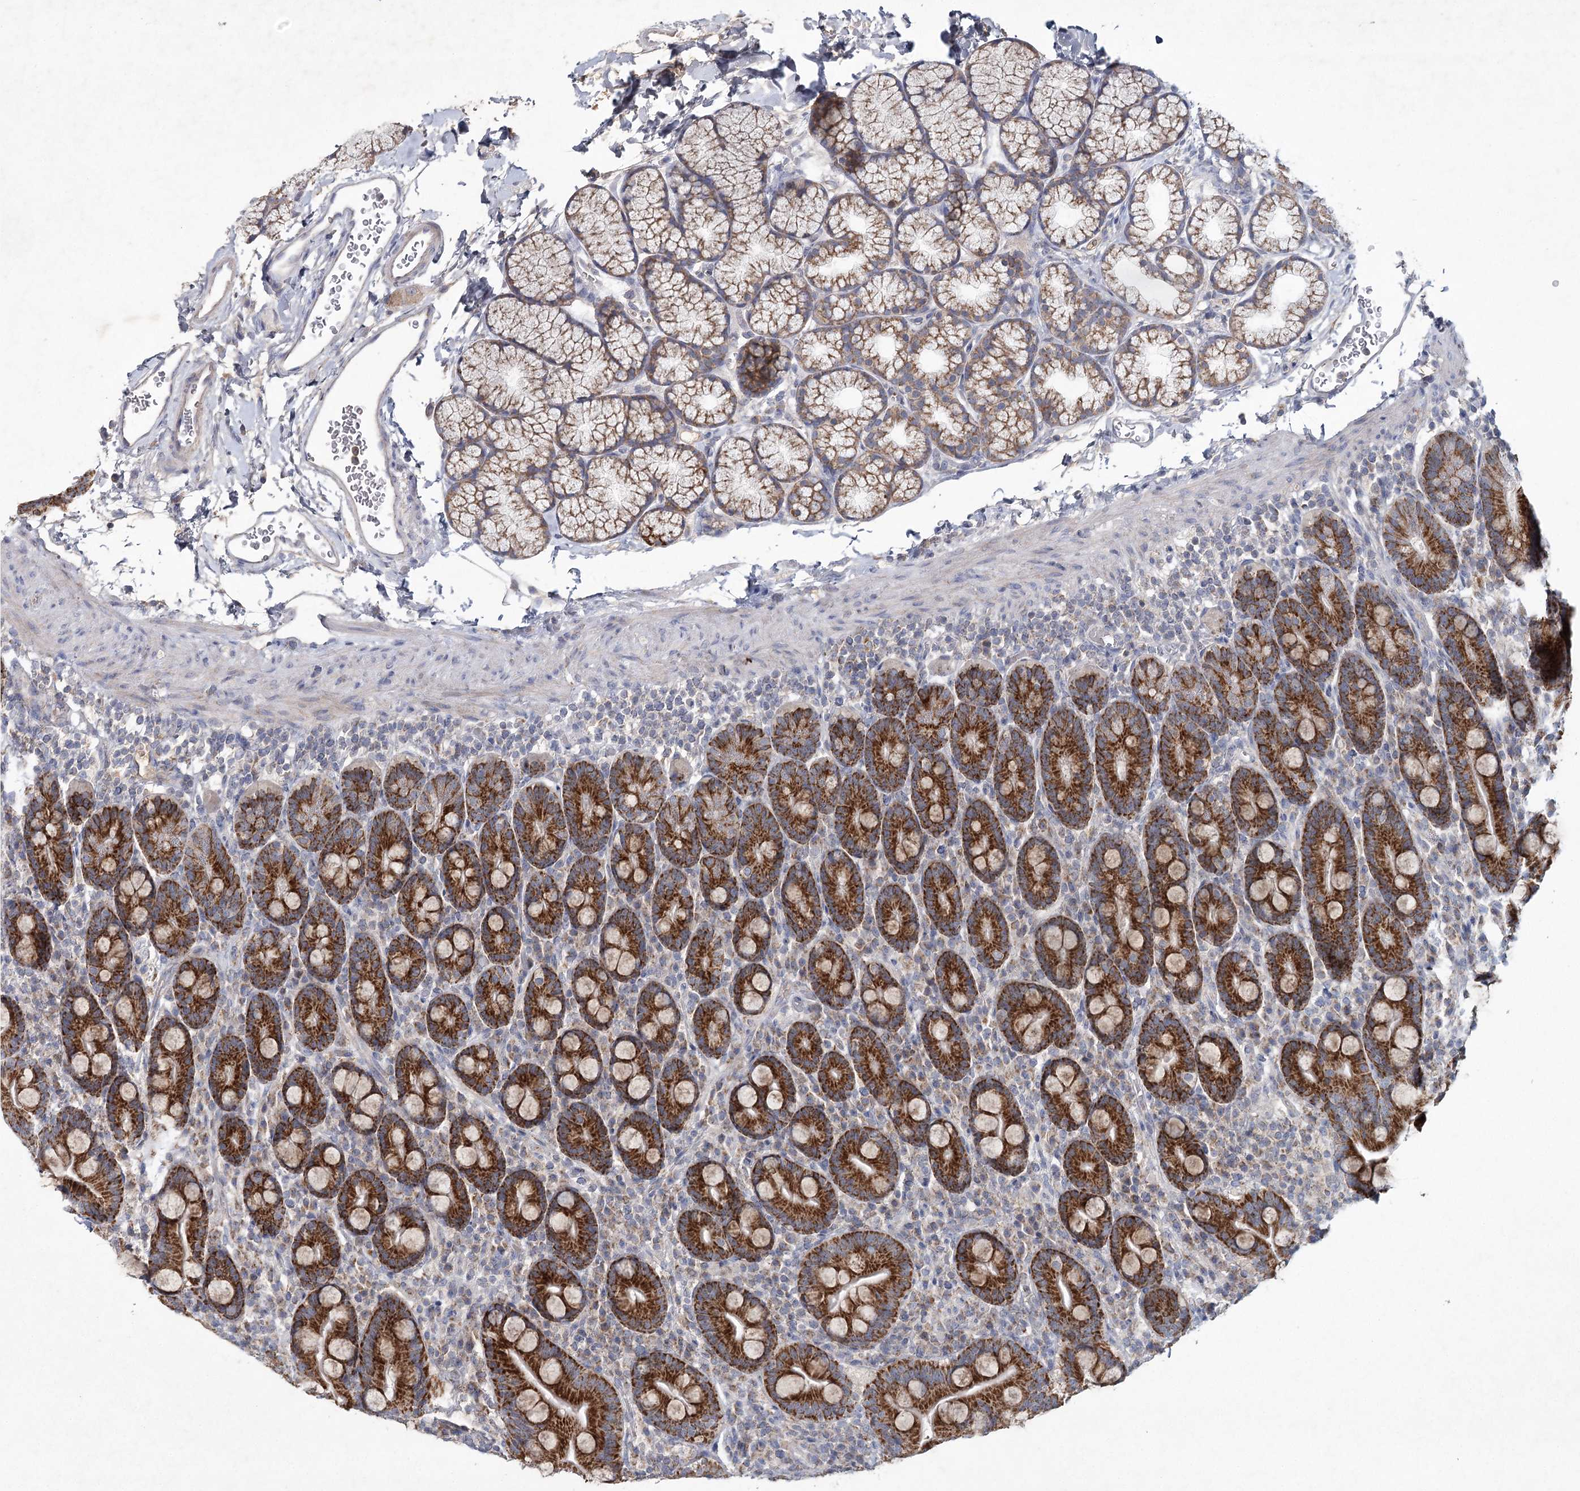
{"staining": {"intensity": "strong", "quantity": ">75%", "location": "cytoplasmic/membranous"}, "tissue": "duodenum", "cell_type": "Glandular cells", "image_type": "normal", "snomed": [{"axis": "morphology", "description": "Normal tissue, NOS"}, {"axis": "topography", "description": "Duodenum"}], "caption": "Protein staining of unremarkable duodenum shows strong cytoplasmic/membranous positivity in approximately >75% of glandular cells.", "gene": "MRPL44", "patient": {"sex": "male", "age": 35}}